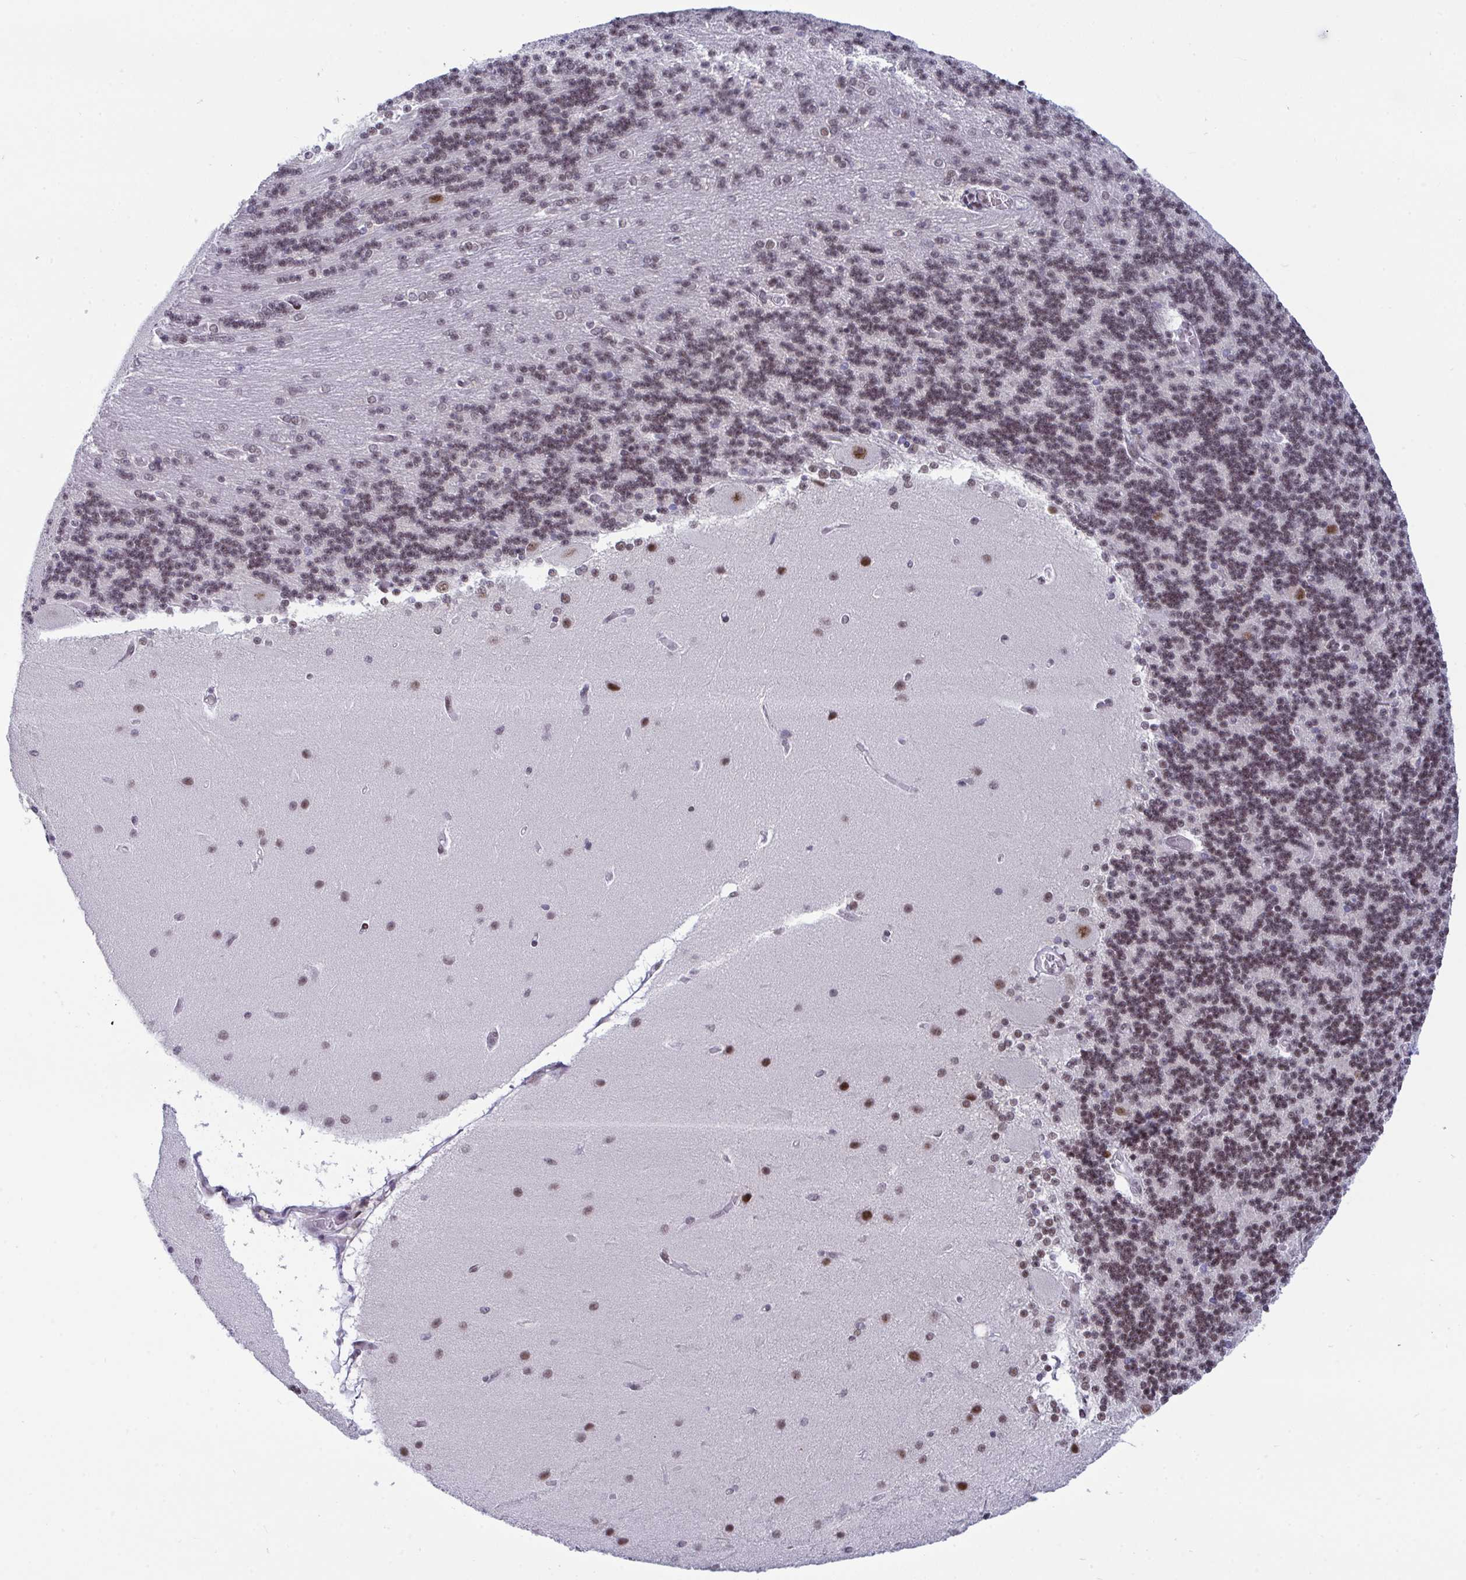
{"staining": {"intensity": "moderate", "quantity": ">75%", "location": "nuclear"}, "tissue": "cerebellum", "cell_type": "Cells in granular layer", "image_type": "normal", "snomed": [{"axis": "morphology", "description": "Normal tissue, NOS"}, {"axis": "topography", "description": "Cerebellum"}], "caption": "IHC of unremarkable human cerebellum reveals medium levels of moderate nuclear expression in approximately >75% of cells in granular layer.", "gene": "WBP11", "patient": {"sex": "female", "age": 54}}